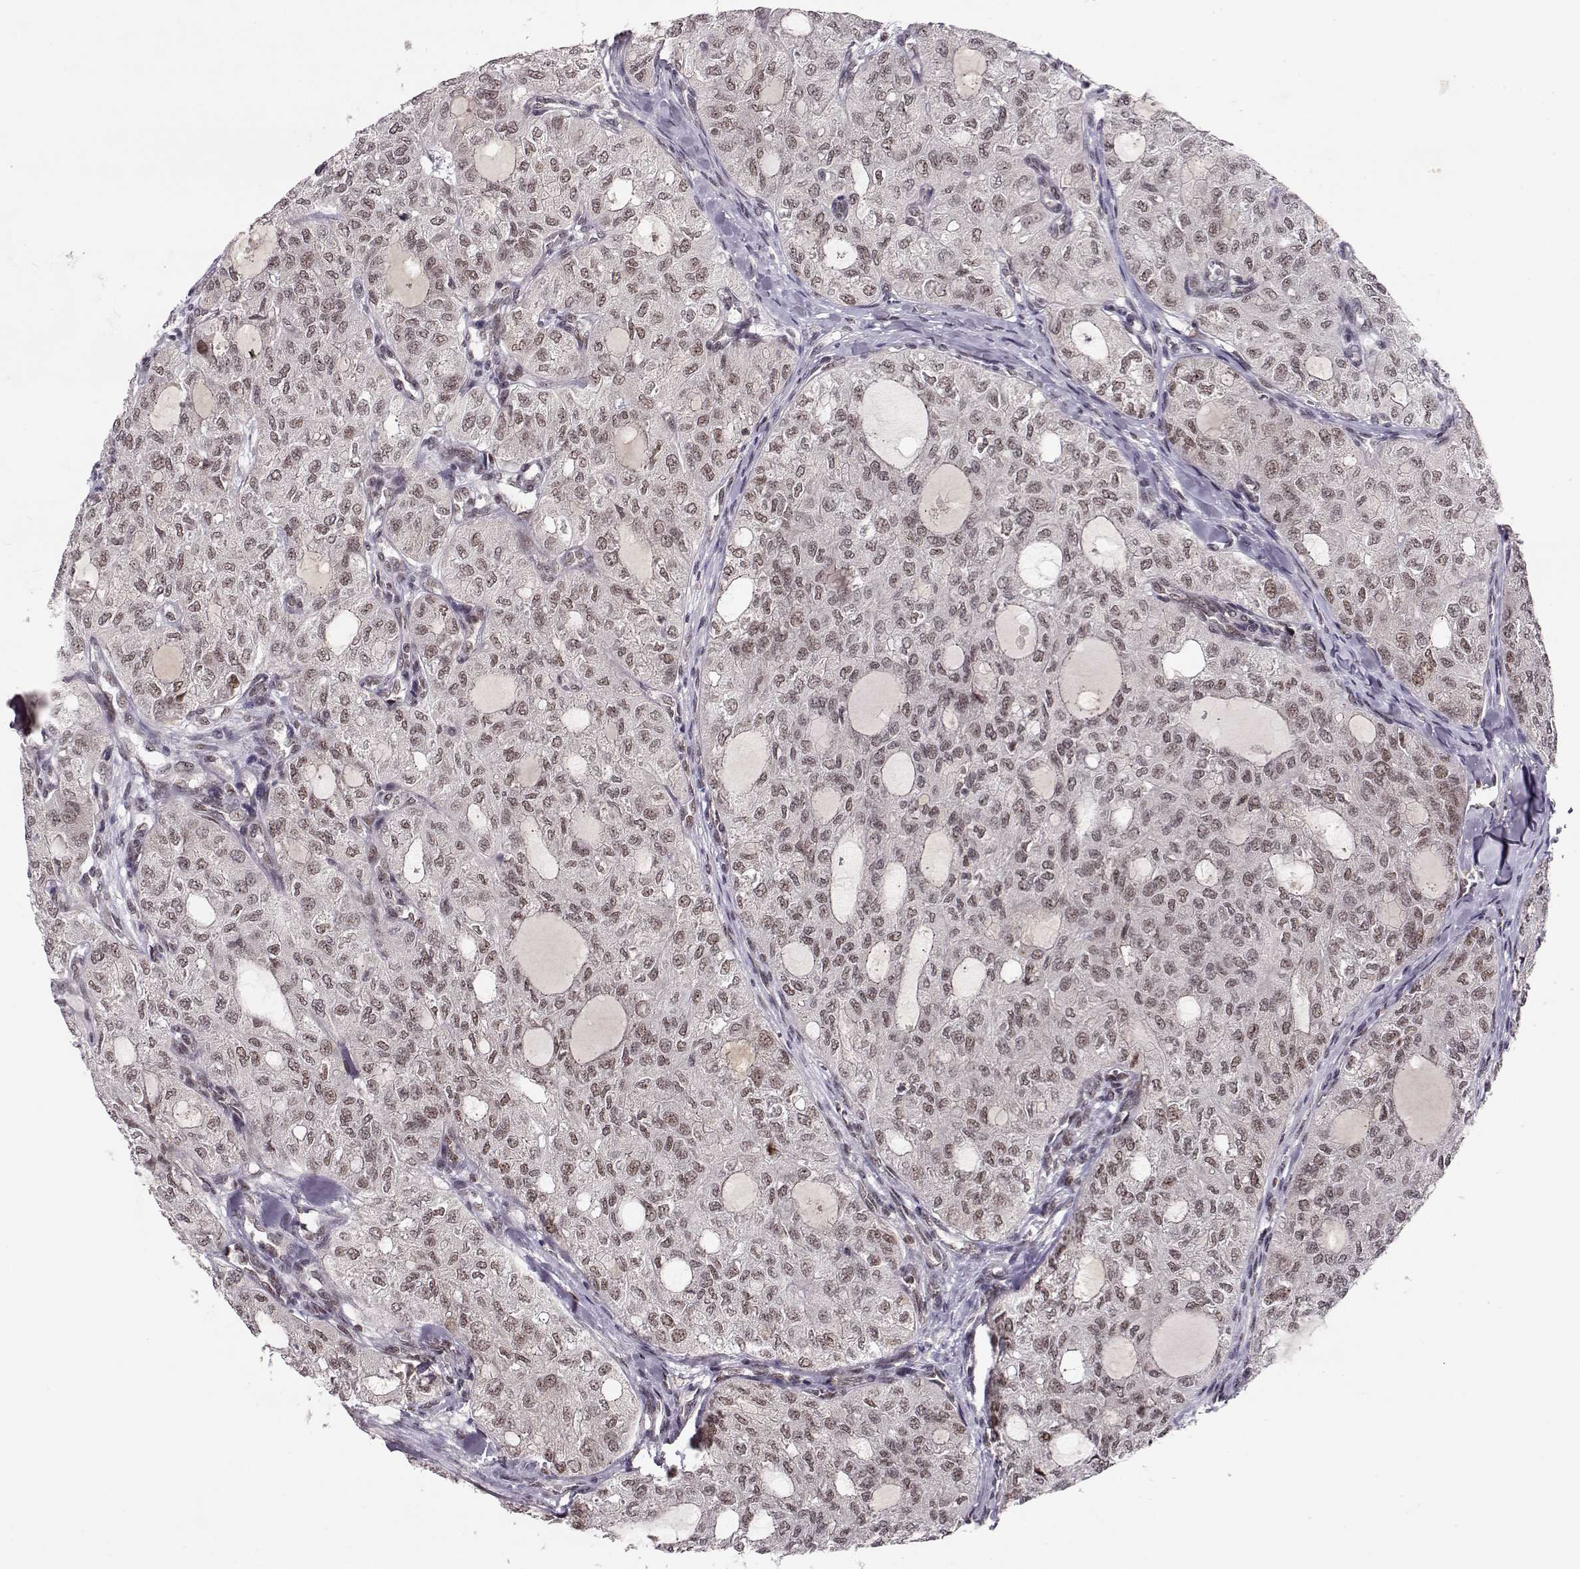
{"staining": {"intensity": "weak", "quantity": ">75%", "location": "nuclear"}, "tissue": "thyroid cancer", "cell_type": "Tumor cells", "image_type": "cancer", "snomed": [{"axis": "morphology", "description": "Follicular adenoma carcinoma, NOS"}, {"axis": "topography", "description": "Thyroid gland"}], "caption": "High-power microscopy captured an IHC histopathology image of follicular adenoma carcinoma (thyroid), revealing weak nuclear staining in approximately >75% of tumor cells.", "gene": "CSNK2A1", "patient": {"sex": "male", "age": 75}}